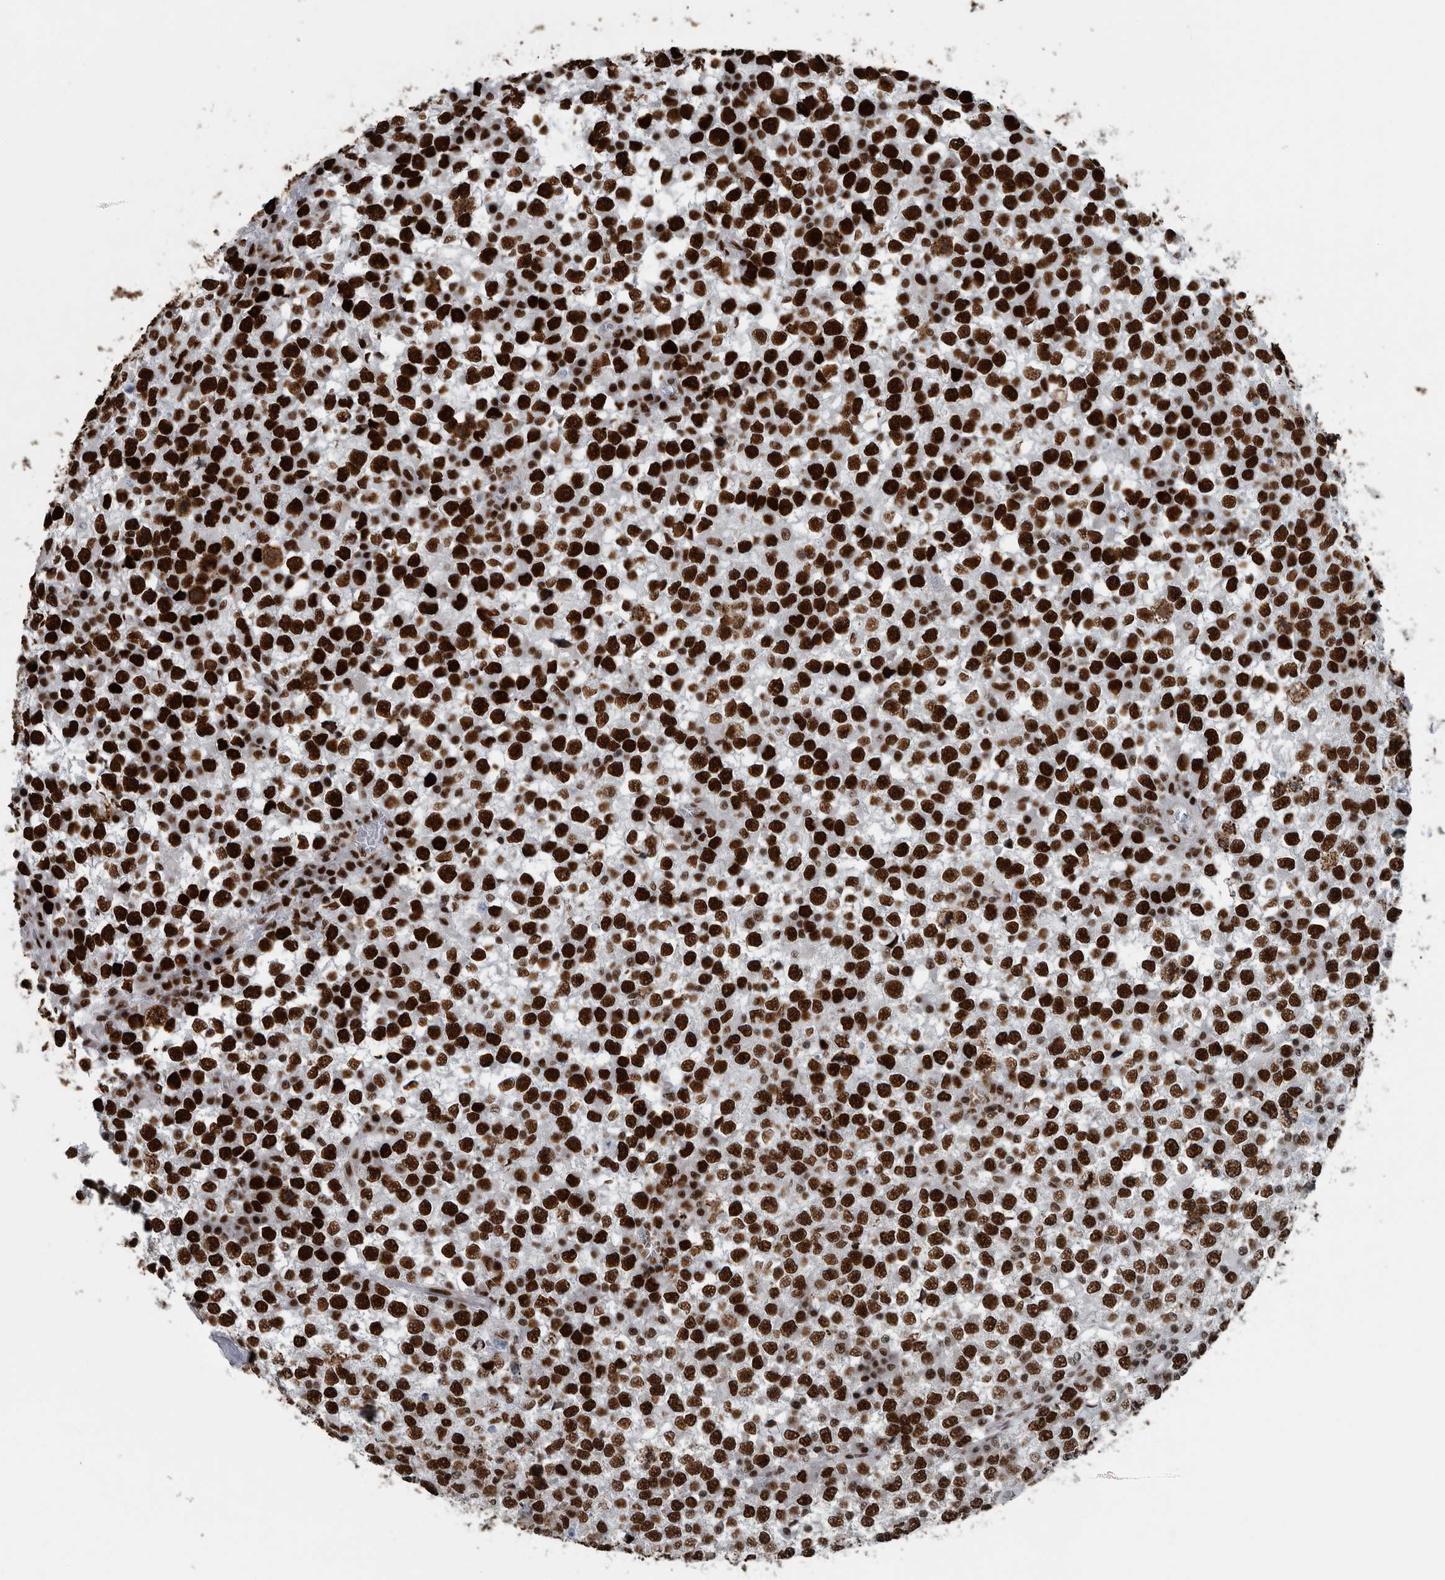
{"staining": {"intensity": "strong", "quantity": ">75%", "location": "nuclear"}, "tissue": "testis cancer", "cell_type": "Tumor cells", "image_type": "cancer", "snomed": [{"axis": "morphology", "description": "Seminoma, NOS"}, {"axis": "topography", "description": "Testis"}], "caption": "Immunohistochemical staining of human seminoma (testis) reveals strong nuclear protein staining in about >75% of tumor cells.", "gene": "DNMT3A", "patient": {"sex": "male", "age": 65}}